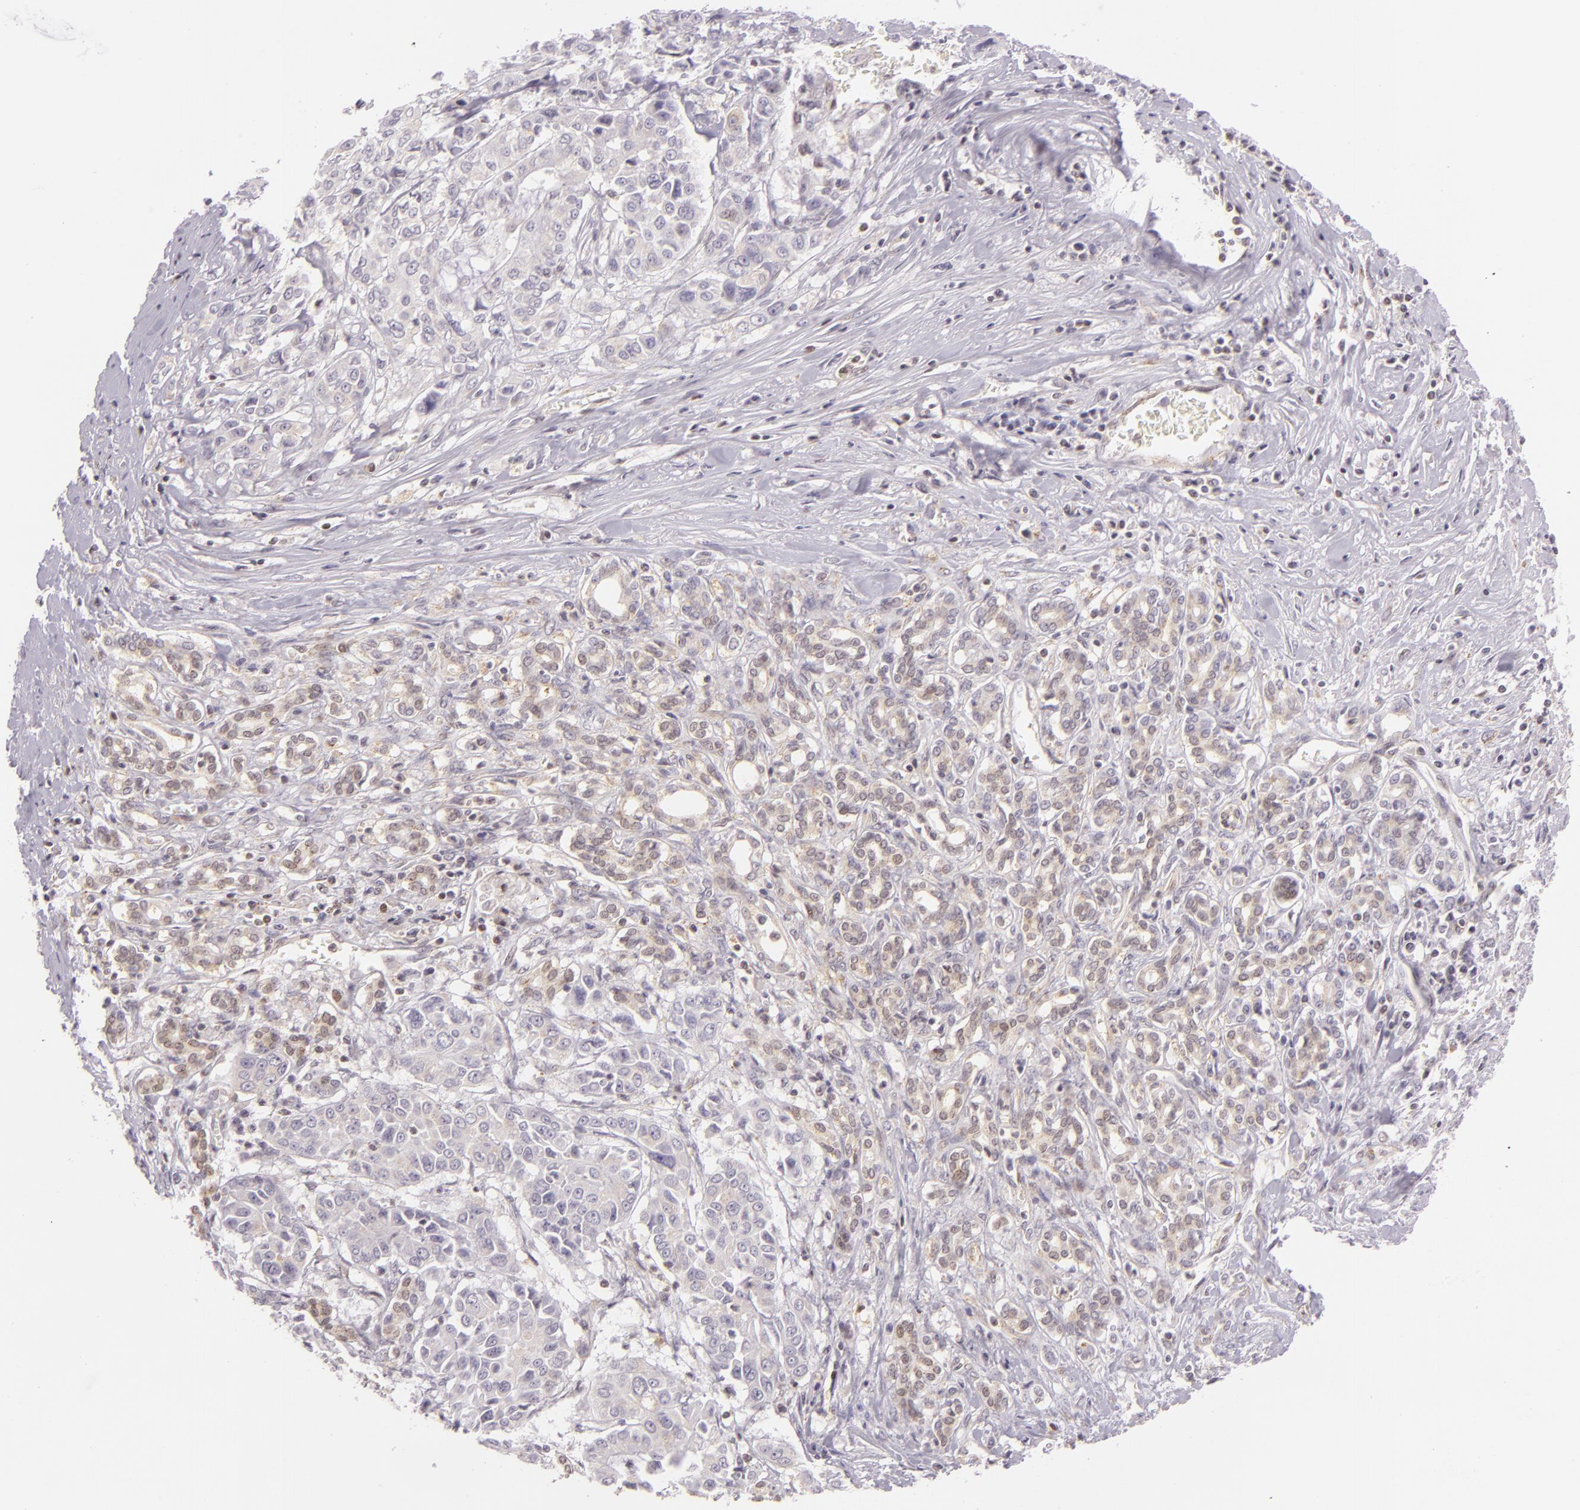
{"staining": {"intensity": "weak", "quantity": "<25%", "location": "cytoplasmic/membranous"}, "tissue": "pancreatic cancer", "cell_type": "Tumor cells", "image_type": "cancer", "snomed": [{"axis": "morphology", "description": "Adenocarcinoma, NOS"}, {"axis": "topography", "description": "Pancreas"}], "caption": "Tumor cells show no significant expression in pancreatic cancer (adenocarcinoma).", "gene": "IMPDH1", "patient": {"sex": "female", "age": 52}}